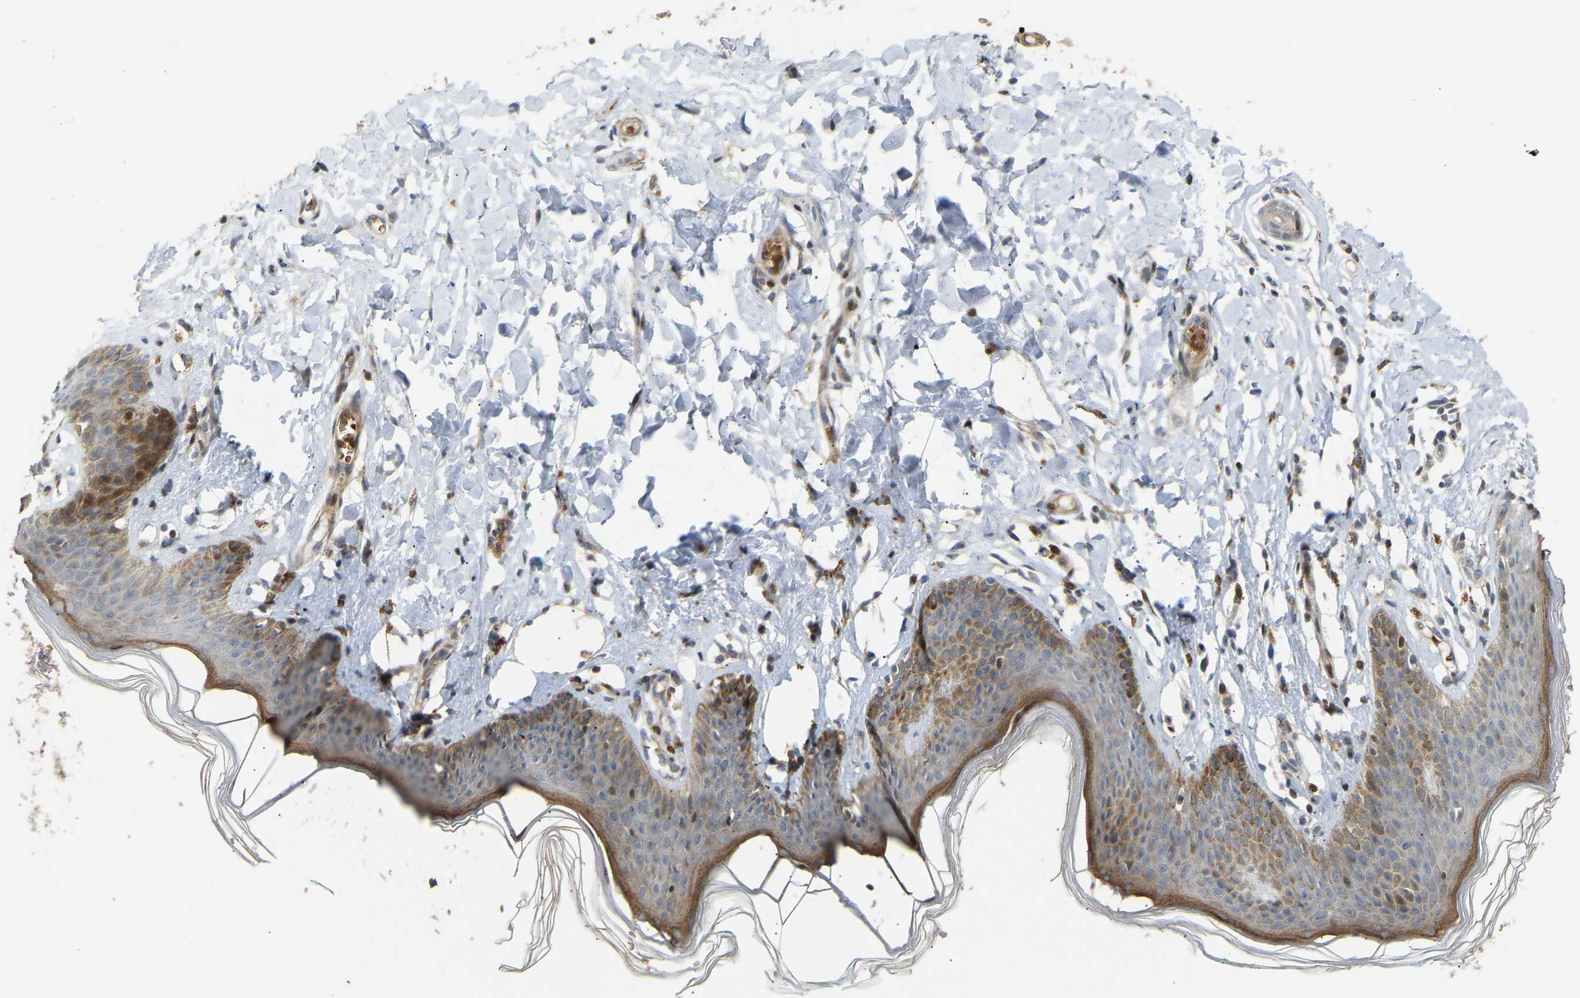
{"staining": {"intensity": "moderate", "quantity": ">75%", "location": "cytoplasmic/membranous"}, "tissue": "skin", "cell_type": "Epidermal cells", "image_type": "normal", "snomed": [{"axis": "morphology", "description": "Normal tissue, NOS"}, {"axis": "topography", "description": "Vulva"}], "caption": "Immunohistochemistry (IHC) staining of unremarkable skin, which displays medium levels of moderate cytoplasmic/membranous positivity in about >75% of epidermal cells indicating moderate cytoplasmic/membranous protein positivity. The staining was performed using DAB (brown) for protein detection and nuclei were counterstained in hematoxylin (blue).", "gene": "POGLUT2", "patient": {"sex": "female", "age": 66}}